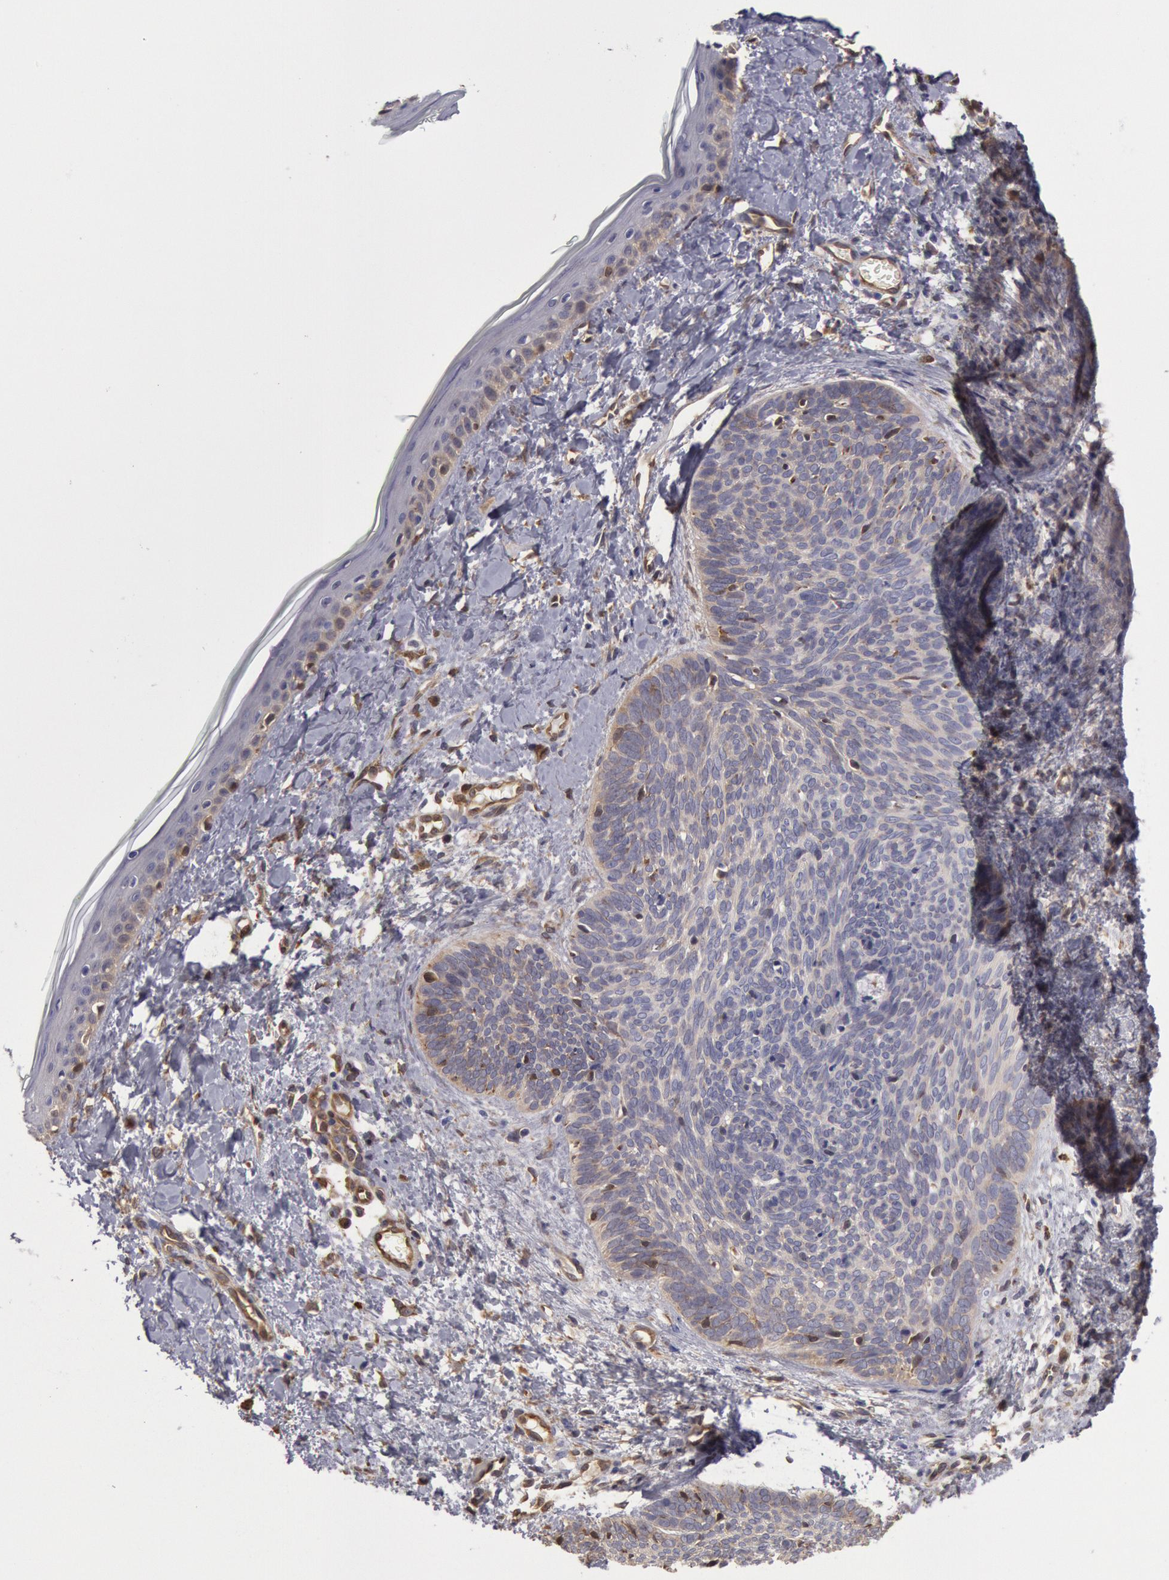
{"staining": {"intensity": "weak", "quantity": "<25%", "location": "cytoplasmic/membranous"}, "tissue": "skin cancer", "cell_type": "Tumor cells", "image_type": "cancer", "snomed": [{"axis": "morphology", "description": "Basal cell carcinoma"}, {"axis": "topography", "description": "Skin"}], "caption": "Immunohistochemical staining of human skin basal cell carcinoma demonstrates no significant expression in tumor cells. (Stains: DAB (3,3'-diaminobenzidine) immunohistochemistry with hematoxylin counter stain, Microscopy: brightfield microscopy at high magnification).", "gene": "CCDC50", "patient": {"sex": "female", "age": 81}}